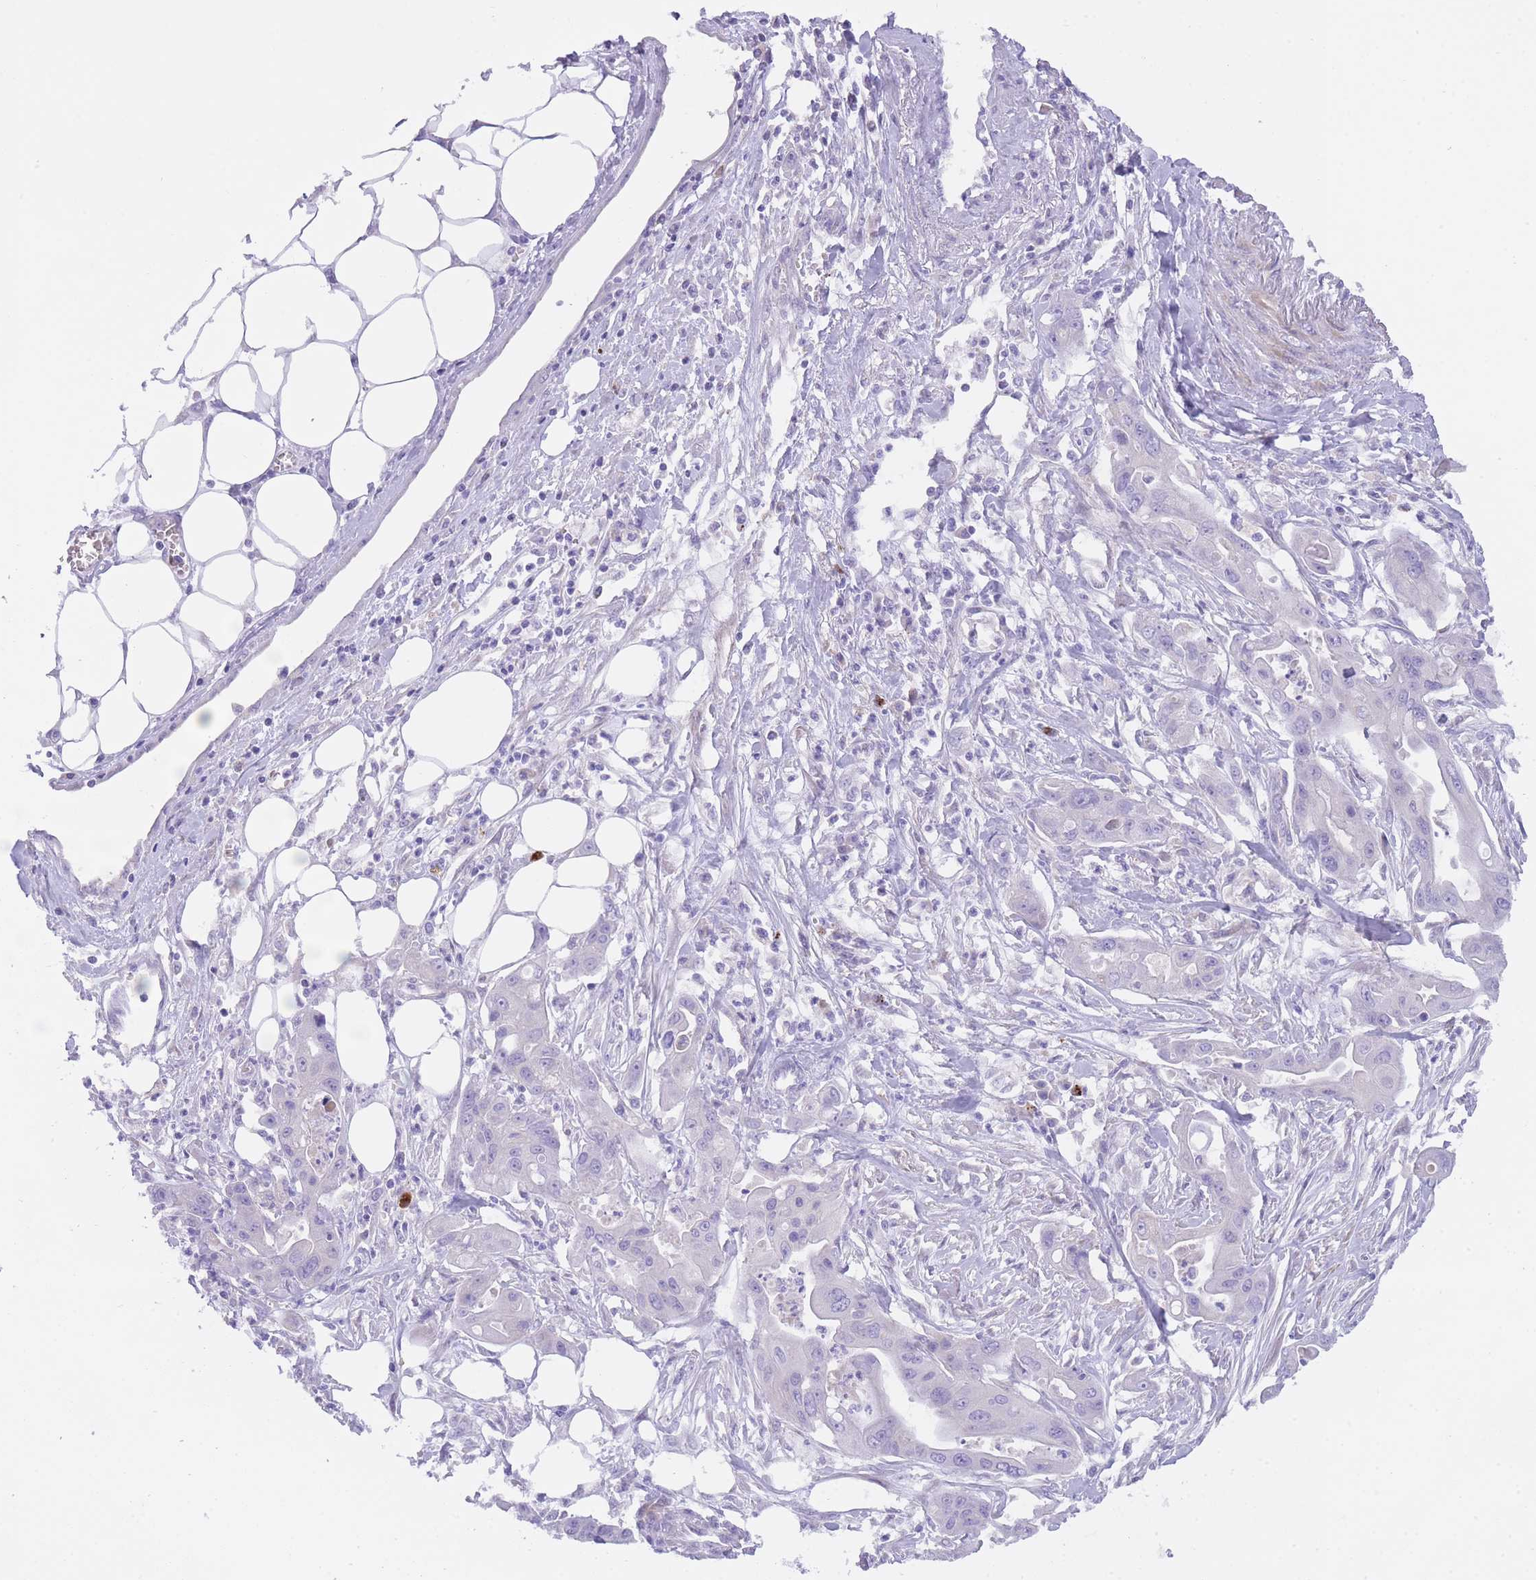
{"staining": {"intensity": "negative", "quantity": "none", "location": "none"}, "tissue": "ovarian cancer", "cell_type": "Tumor cells", "image_type": "cancer", "snomed": [{"axis": "morphology", "description": "Cystadenocarcinoma, mucinous, NOS"}, {"axis": "topography", "description": "Ovary"}], "caption": "Ovarian cancer (mucinous cystadenocarcinoma) stained for a protein using immunohistochemistry (IHC) reveals no staining tumor cells.", "gene": "QTRT1", "patient": {"sex": "female", "age": 70}}